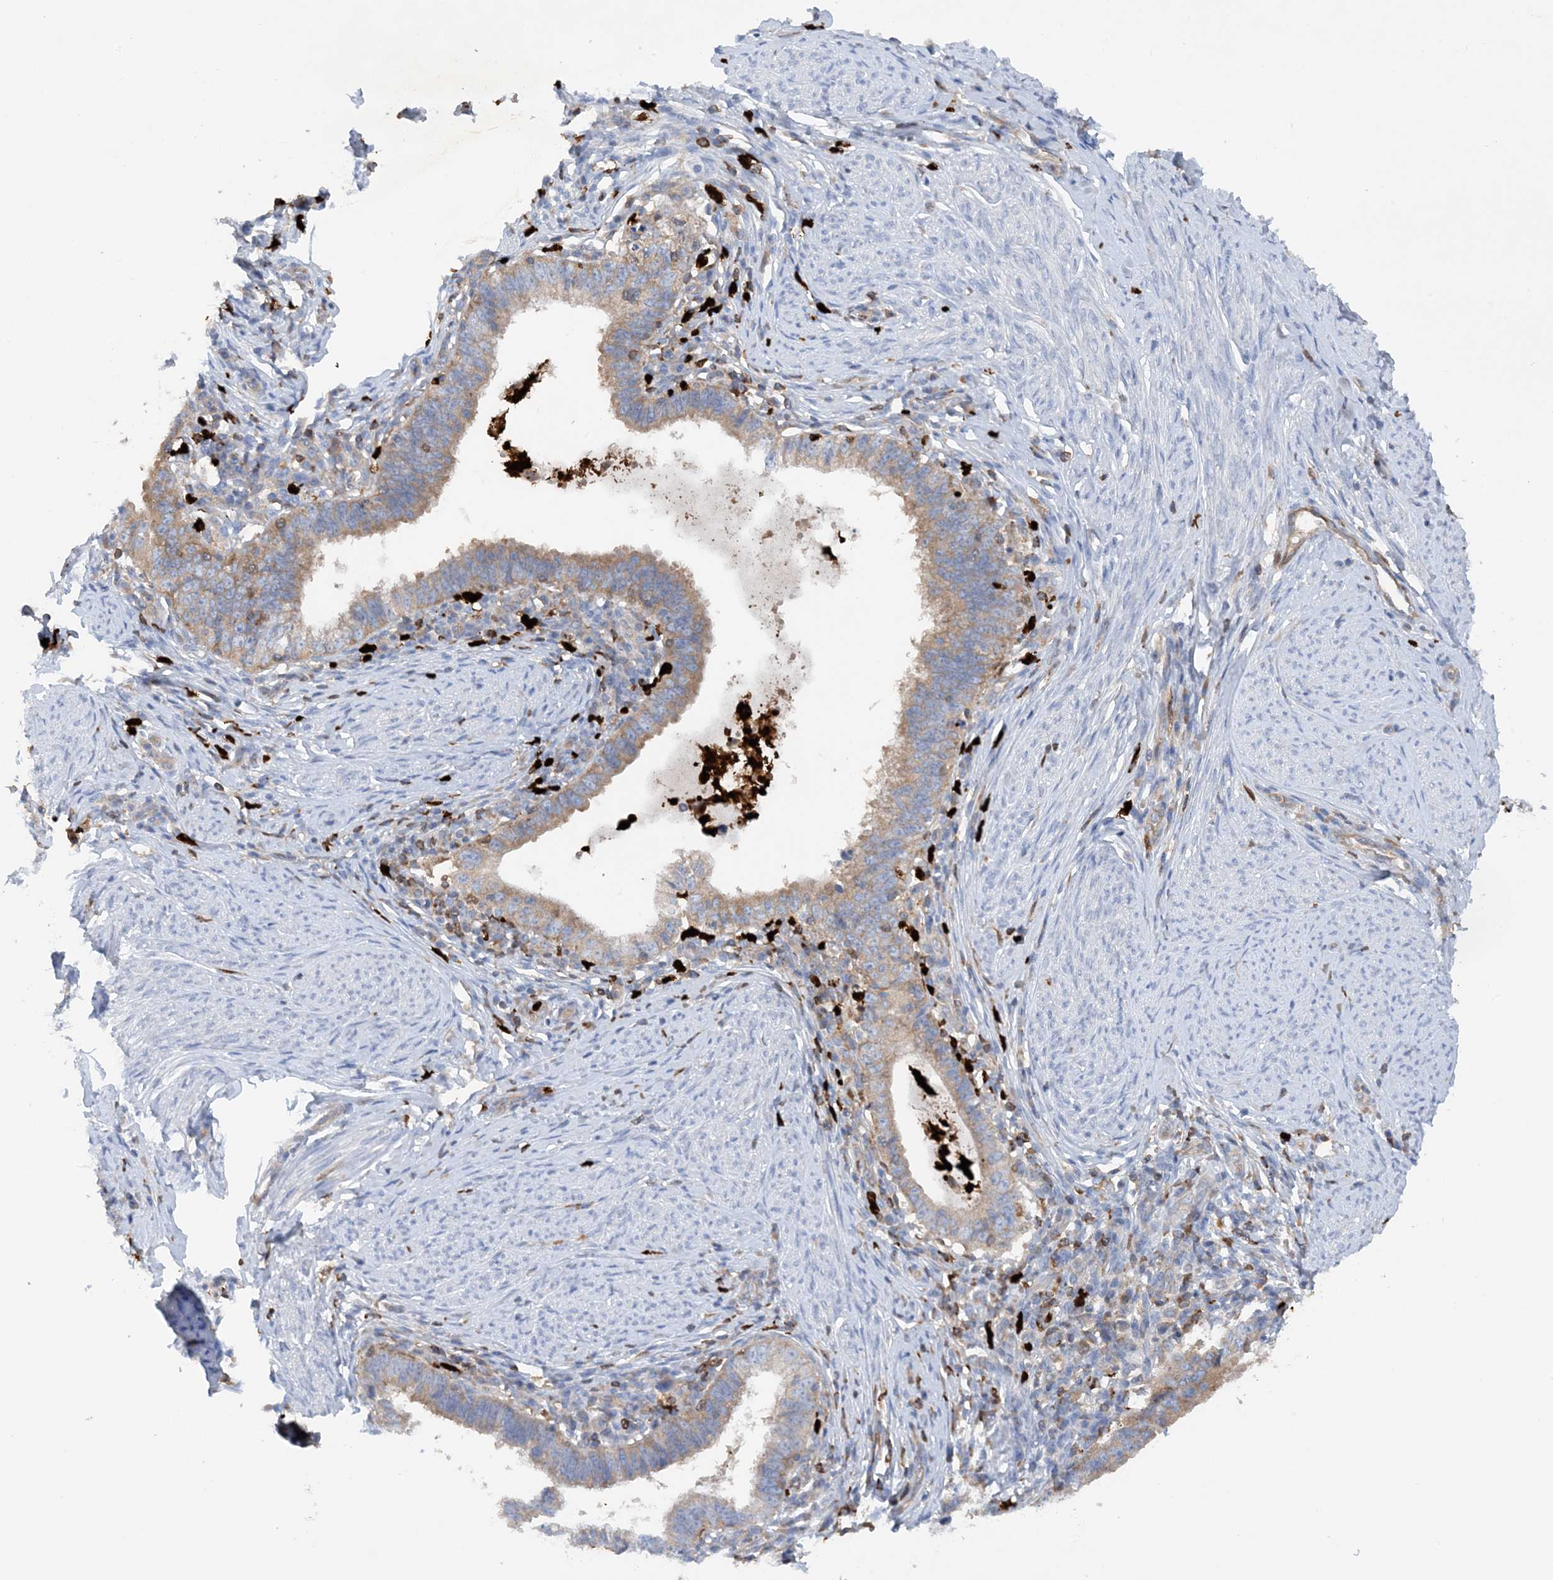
{"staining": {"intensity": "weak", "quantity": ">75%", "location": "cytoplasmic/membranous"}, "tissue": "cervical cancer", "cell_type": "Tumor cells", "image_type": "cancer", "snomed": [{"axis": "morphology", "description": "Adenocarcinoma, NOS"}, {"axis": "topography", "description": "Cervix"}], "caption": "DAB (3,3'-diaminobenzidine) immunohistochemical staining of human cervical cancer exhibits weak cytoplasmic/membranous protein positivity in approximately >75% of tumor cells.", "gene": "PHACTR2", "patient": {"sex": "female", "age": 36}}